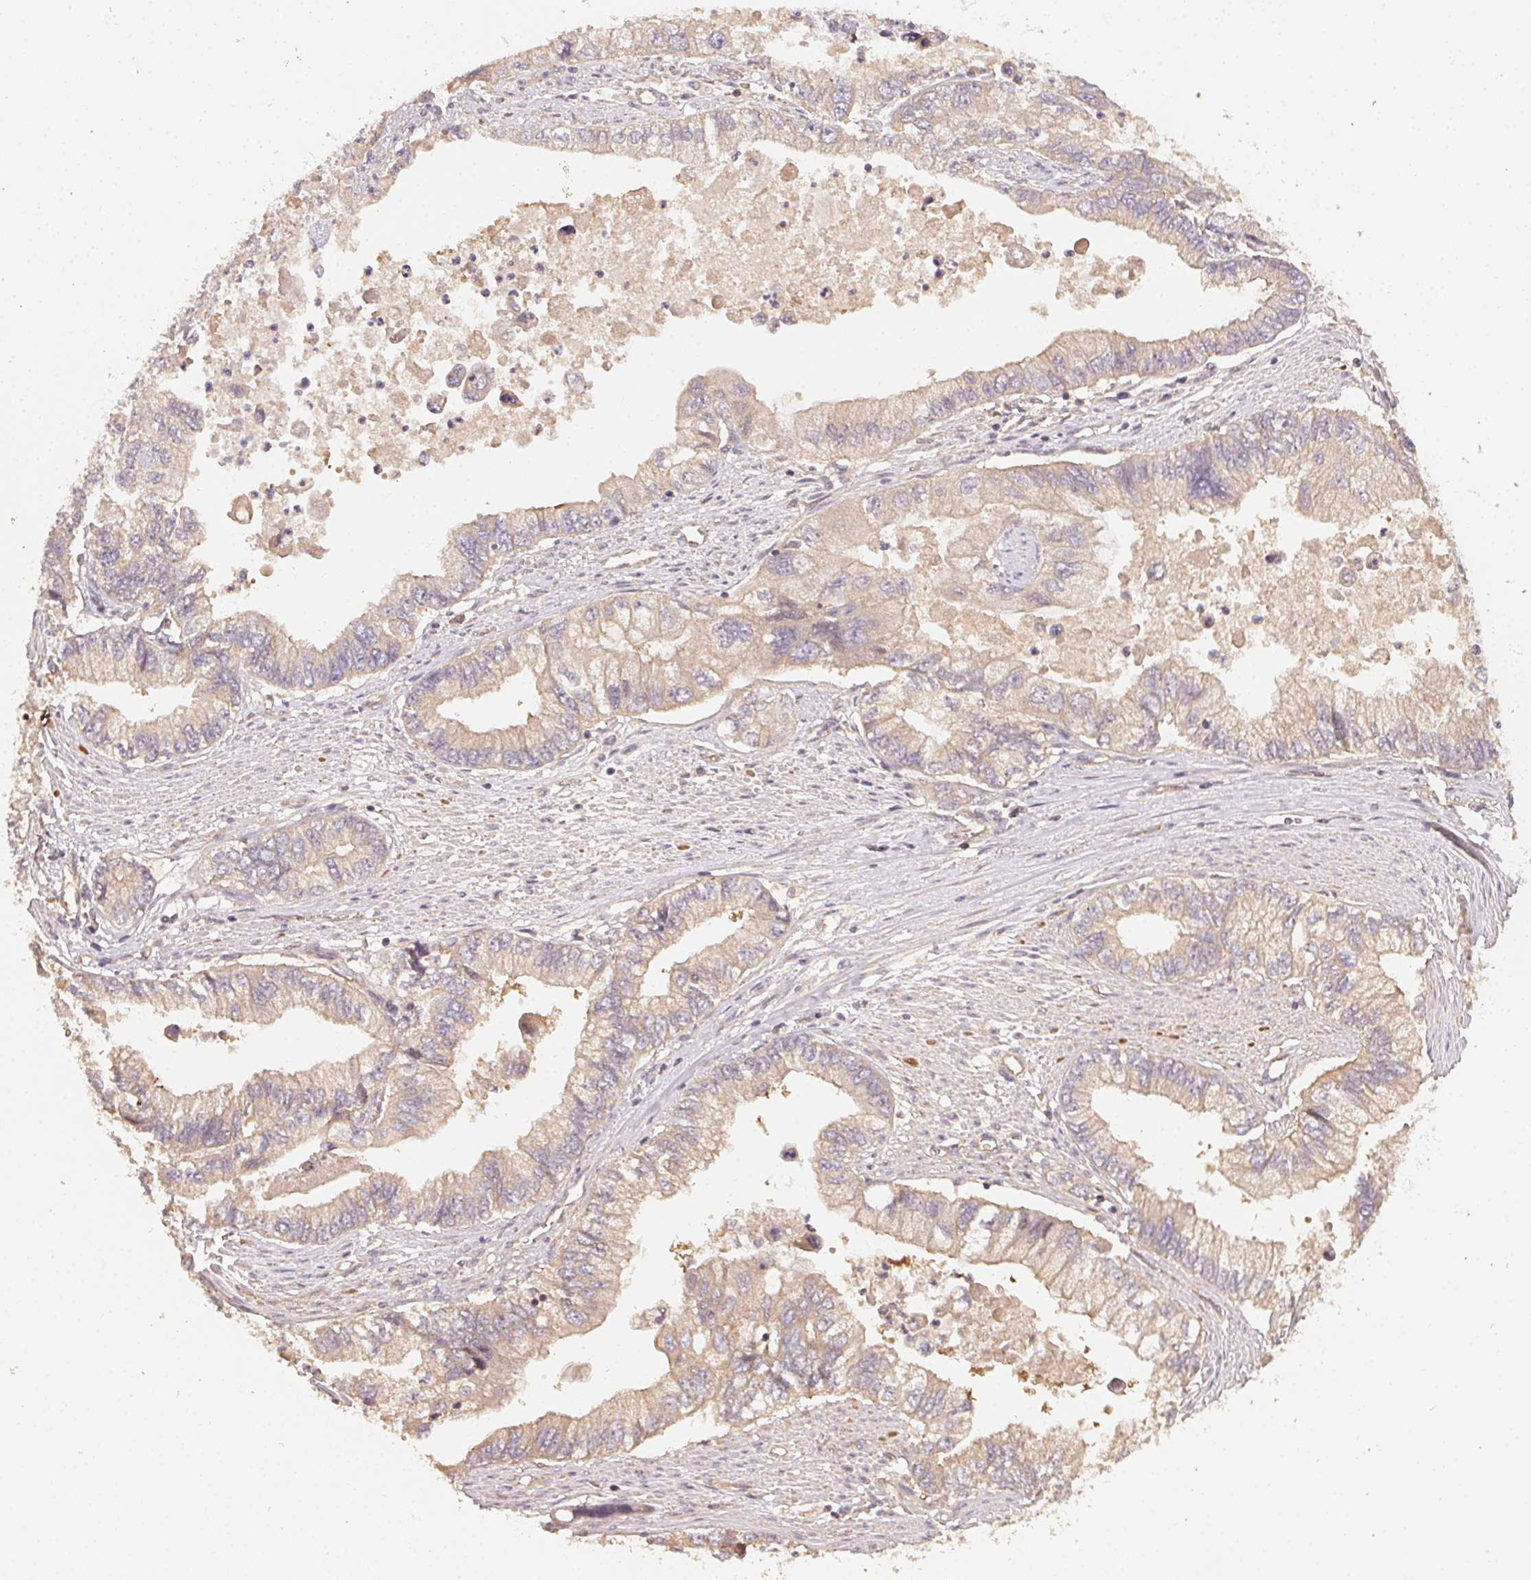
{"staining": {"intensity": "weak", "quantity": ">75%", "location": "cytoplasmic/membranous"}, "tissue": "stomach cancer", "cell_type": "Tumor cells", "image_type": "cancer", "snomed": [{"axis": "morphology", "description": "Adenocarcinoma, NOS"}, {"axis": "topography", "description": "Pancreas"}, {"axis": "topography", "description": "Stomach, upper"}], "caption": "This photomicrograph shows immunohistochemistry staining of human adenocarcinoma (stomach), with low weak cytoplasmic/membranous positivity in approximately >75% of tumor cells.", "gene": "RALA", "patient": {"sex": "male", "age": 77}}